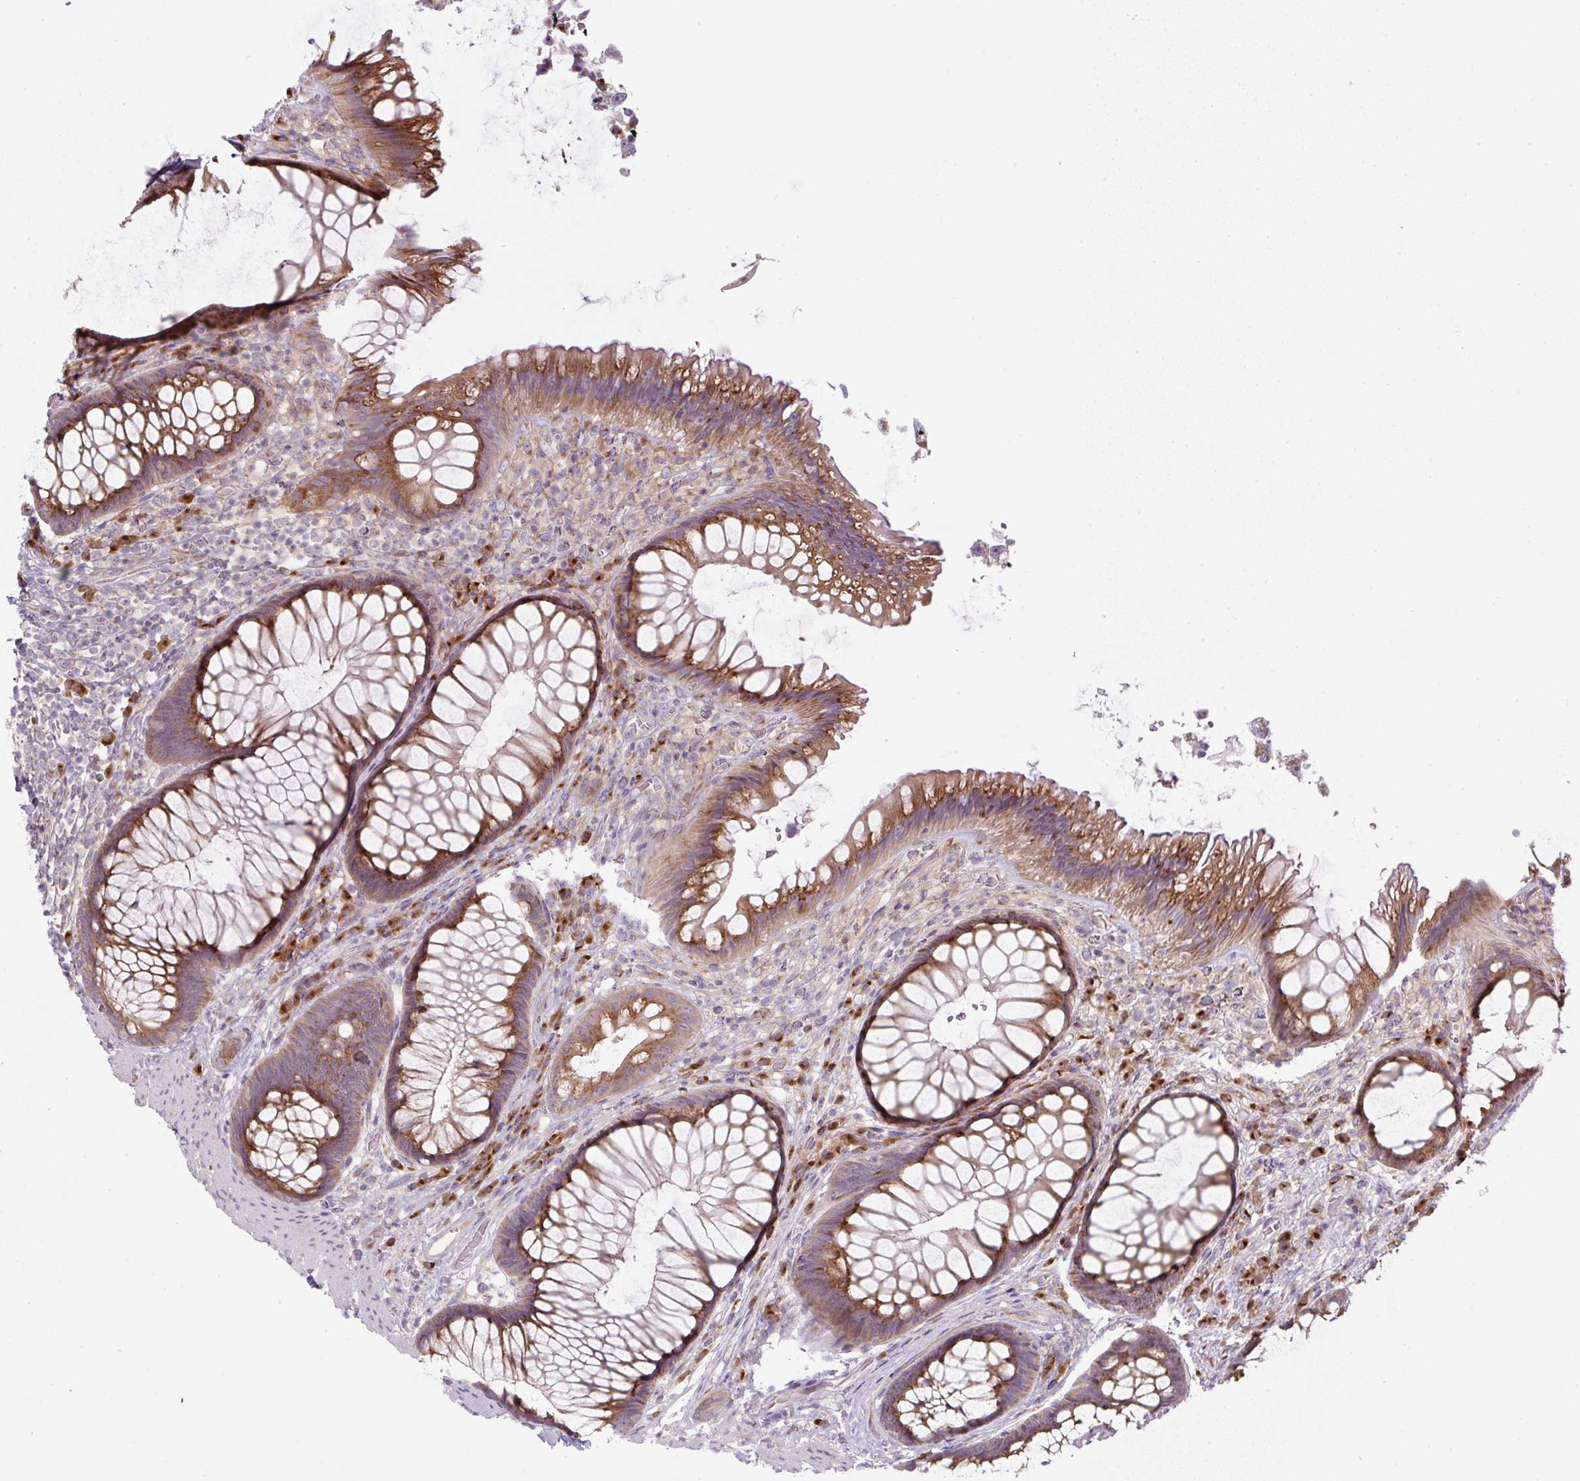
{"staining": {"intensity": "strong", "quantity": ">75%", "location": "cytoplasmic/membranous"}, "tissue": "rectum", "cell_type": "Glandular cells", "image_type": "normal", "snomed": [{"axis": "morphology", "description": "Normal tissue, NOS"}, {"axis": "topography", "description": "Rectum"}], "caption": "Glandular cells demonstrate high levels of strong cytoplasmic/membranous positivity in approximately >75% of cells in benign human rectum.", "gene": "MLX", "patient": {"sex": "male", "age": 53}}